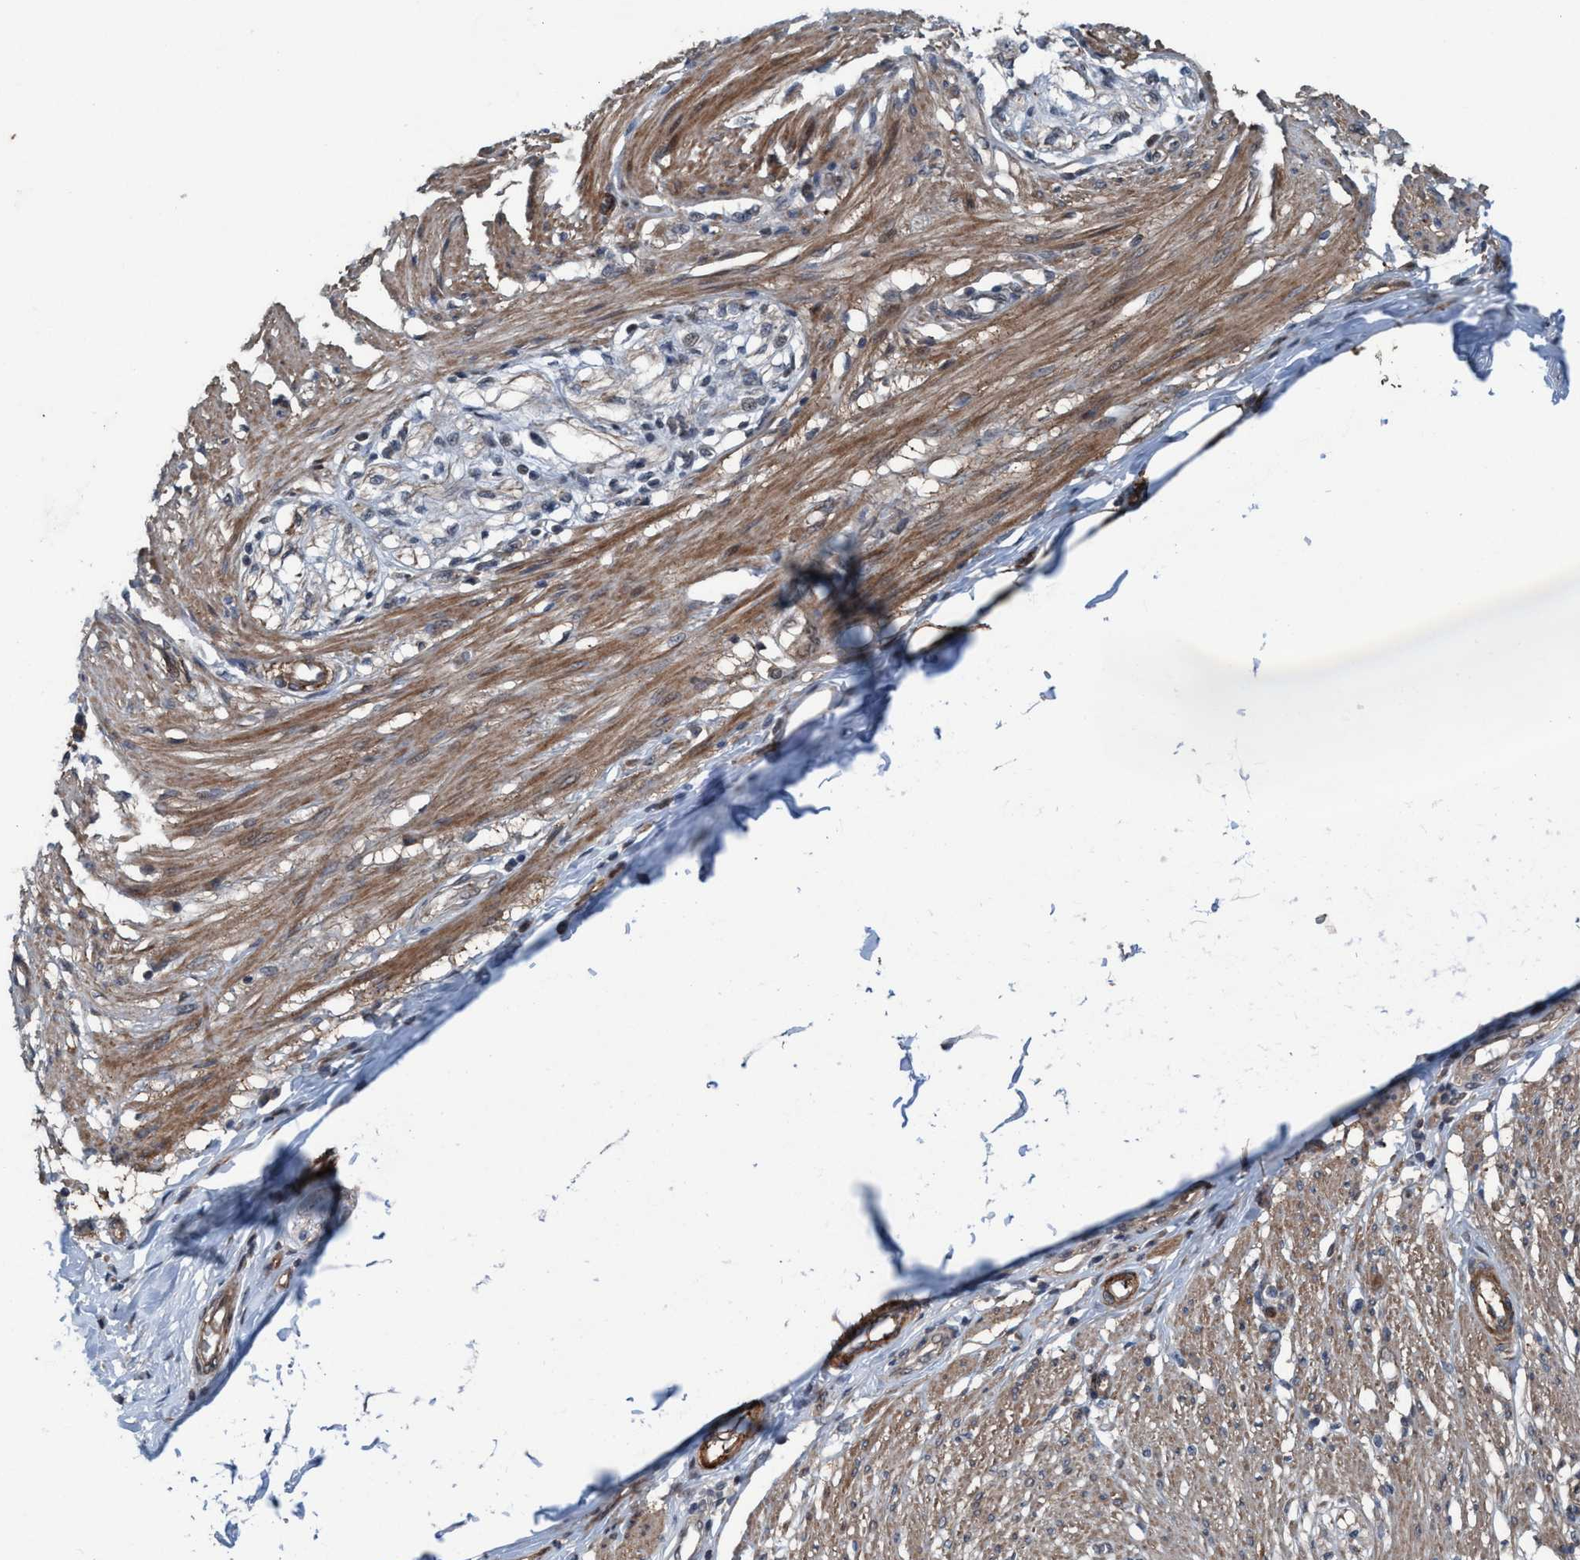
{"staining": {"intensity": "moderate", "quantity": ">75%", "location": "cytoplasmic/membranous"}, "tissue": "smooth muscle", "cell_type": "Smooth muscle cells", "image_type": "normal", "snomed": [{"axis": "morphology", "description": "Normal tissue, NOS"}, {"axis": "morphology", "description": "Adenocarcinoma, NOS"}, {"axis": "topography", "description": "Colon"}, {"axis": "topography", "description": "Peripheral nerve tissue"}], "caption": "Immunohistochemistry (IHC) micrograph of normal smooth muscle stained for a protein (brown), which shows medium levels of moderate cytoplasmic/membranous expression in approximately >75% of smooth muscle cells.", "gene": "NISCH", "patient": {"sex": "male", "age": 14}}